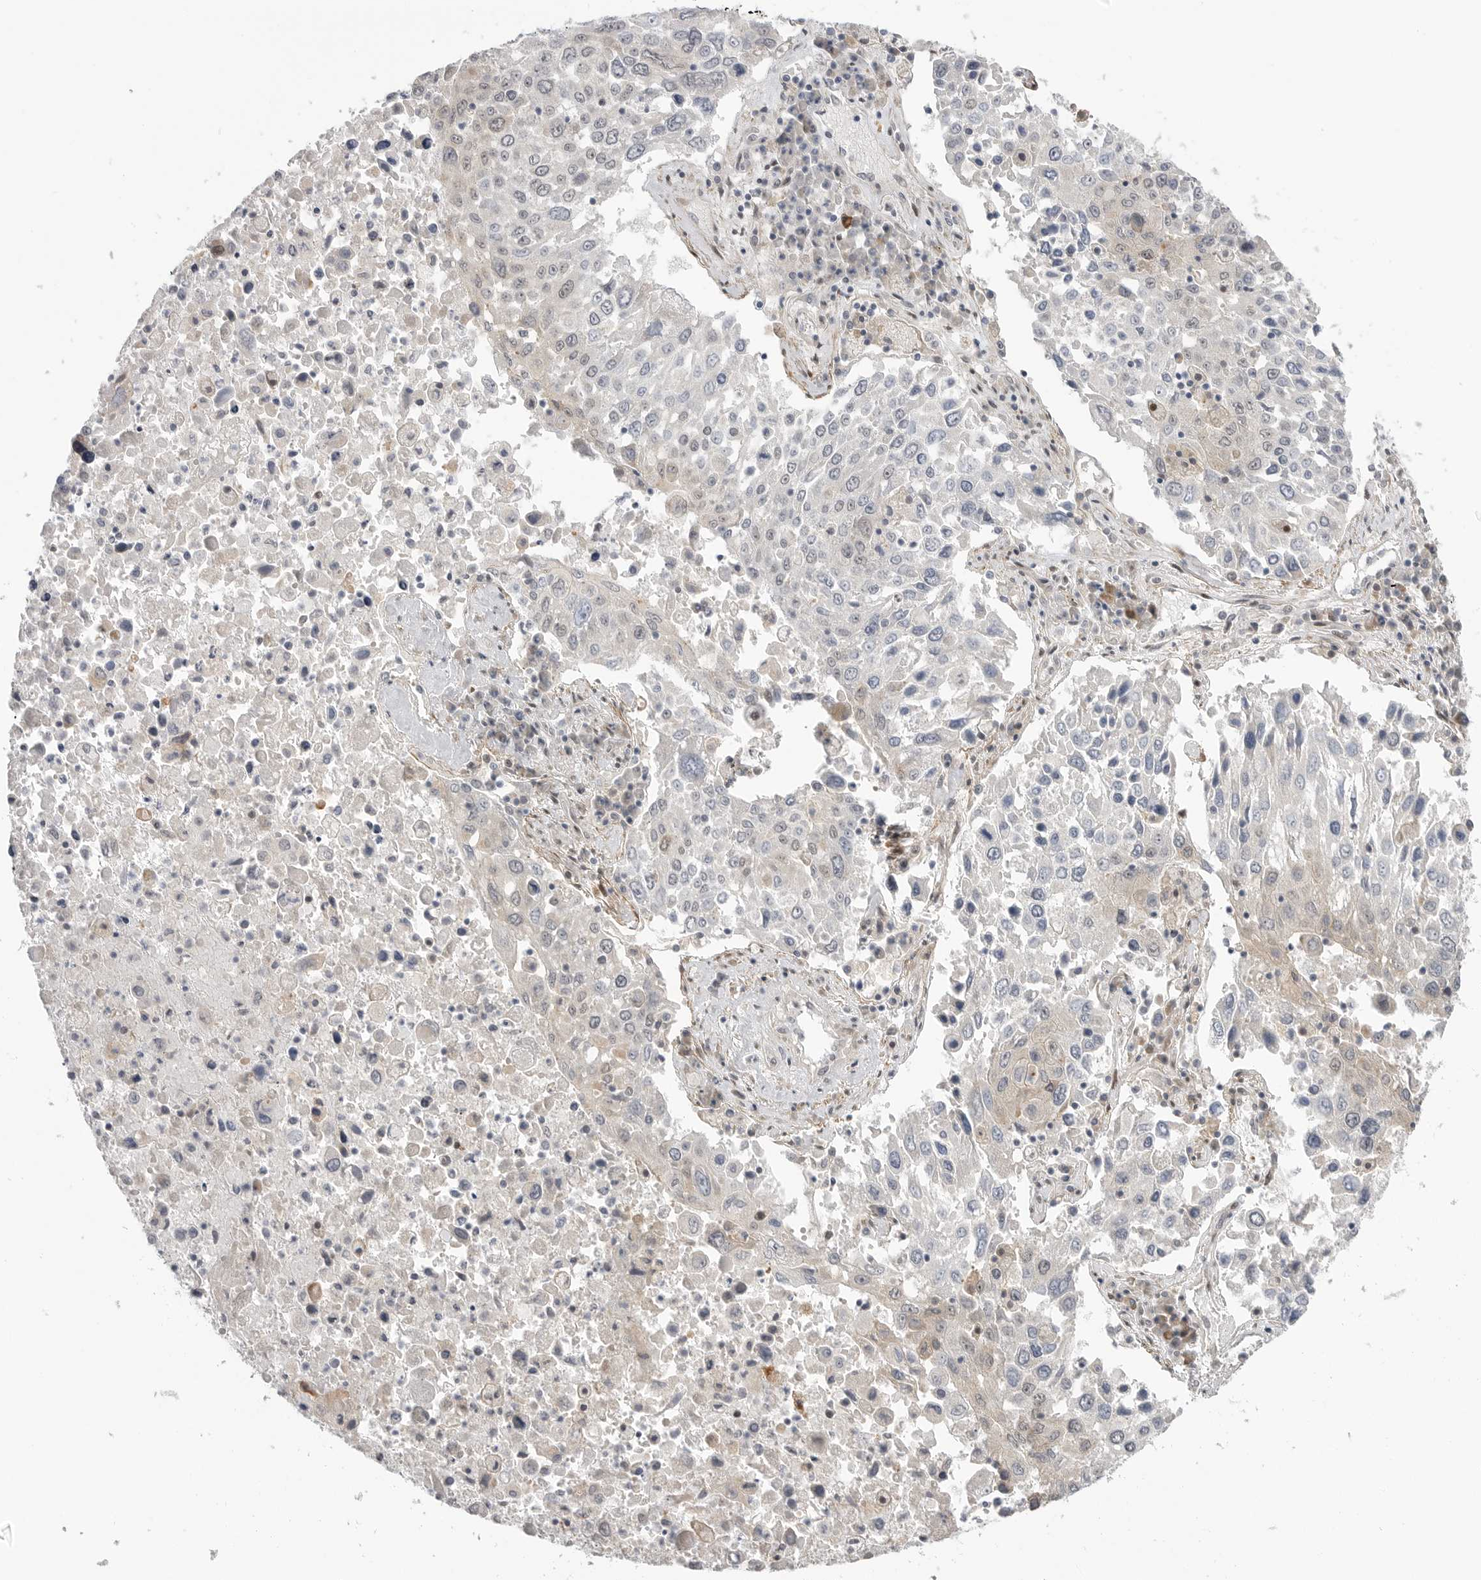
{"staining": {"intensity": "negative", "quantity": "none", "location": "none"}, "tissue": "lung cancer", "cell_type": "Tumor cells", "image_type": "cancer", "snomed": [{"axis": "morphology", "description": "Squamous cell carcinoma, NOS"}, {"axis": "topography", "description": "Lung"}], "caption": "An immunohistochemistry (IHC) image of lung cancer is shown. There is no staining in tumor cells of lung cancer. (Brightfield microscopy of DAB immunohistochemistry (IHC) at high magnification).", "gene": "GGT6", "patient": {"sex": "male", "age": 65}}